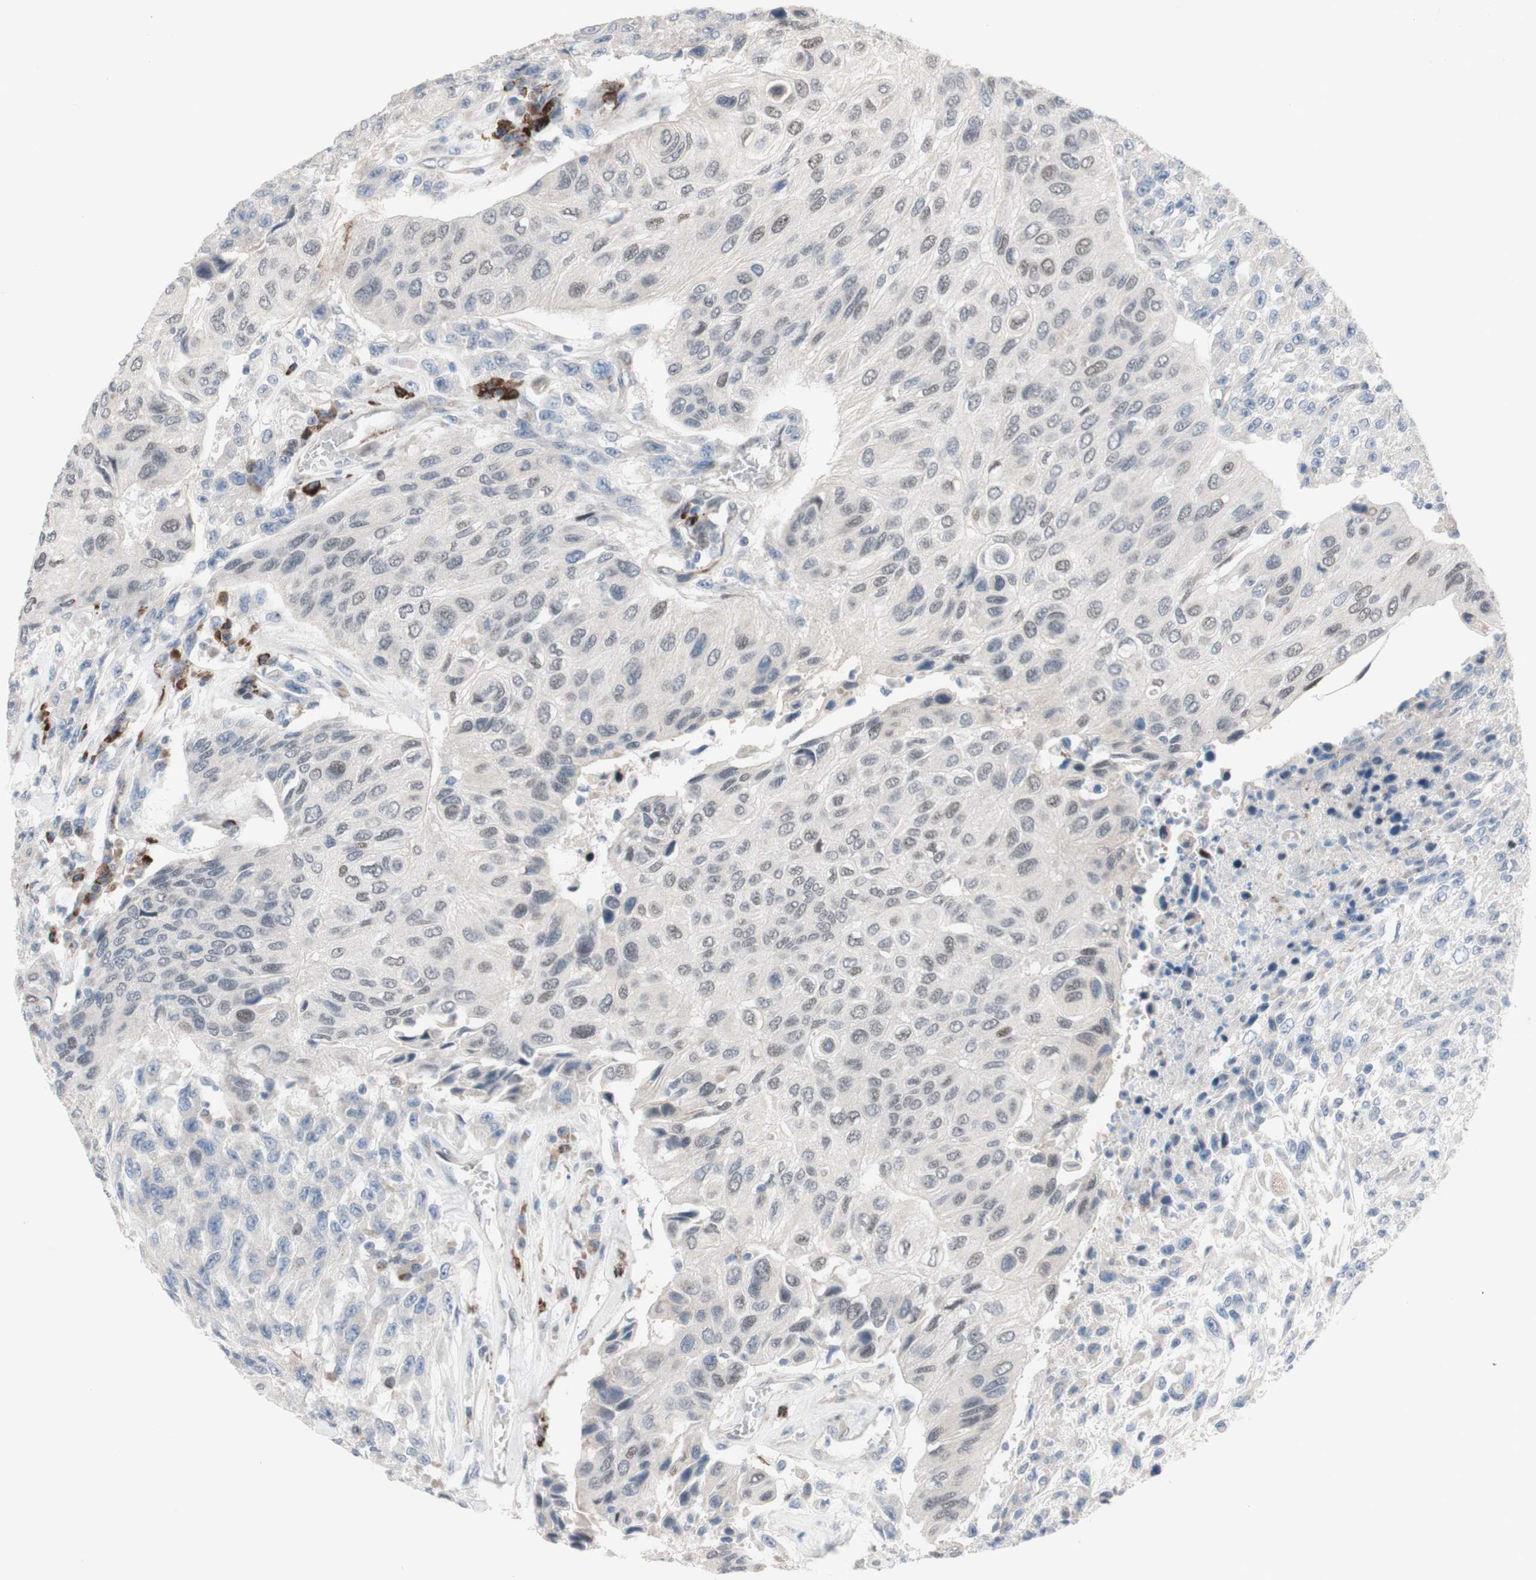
{"staining": {"intensity": "strong", "quantity": "<25%", "location": "cytoplasmic/membranous"}, "tissue": "urothelial cancer", "cell_type": "Tumor cells", "image_type": "cancer", "snomed": [{"axis": "morphology", "description": "Urothelial carcinoma, High grade"}, {"axis": "topography", "description": "Urinary bladder"}], "caption": "Immunohistochemistry of urothelial carcinoma (high-grade) exhibits medium levels of strong cytoplasmic/membranous expression in about <25% of tumor cells. (brown staining indicates protein expression, while blue staining denotes nuclei).", "gene": "PHTF2", "patient": {"sex": "male", "age": 66}}